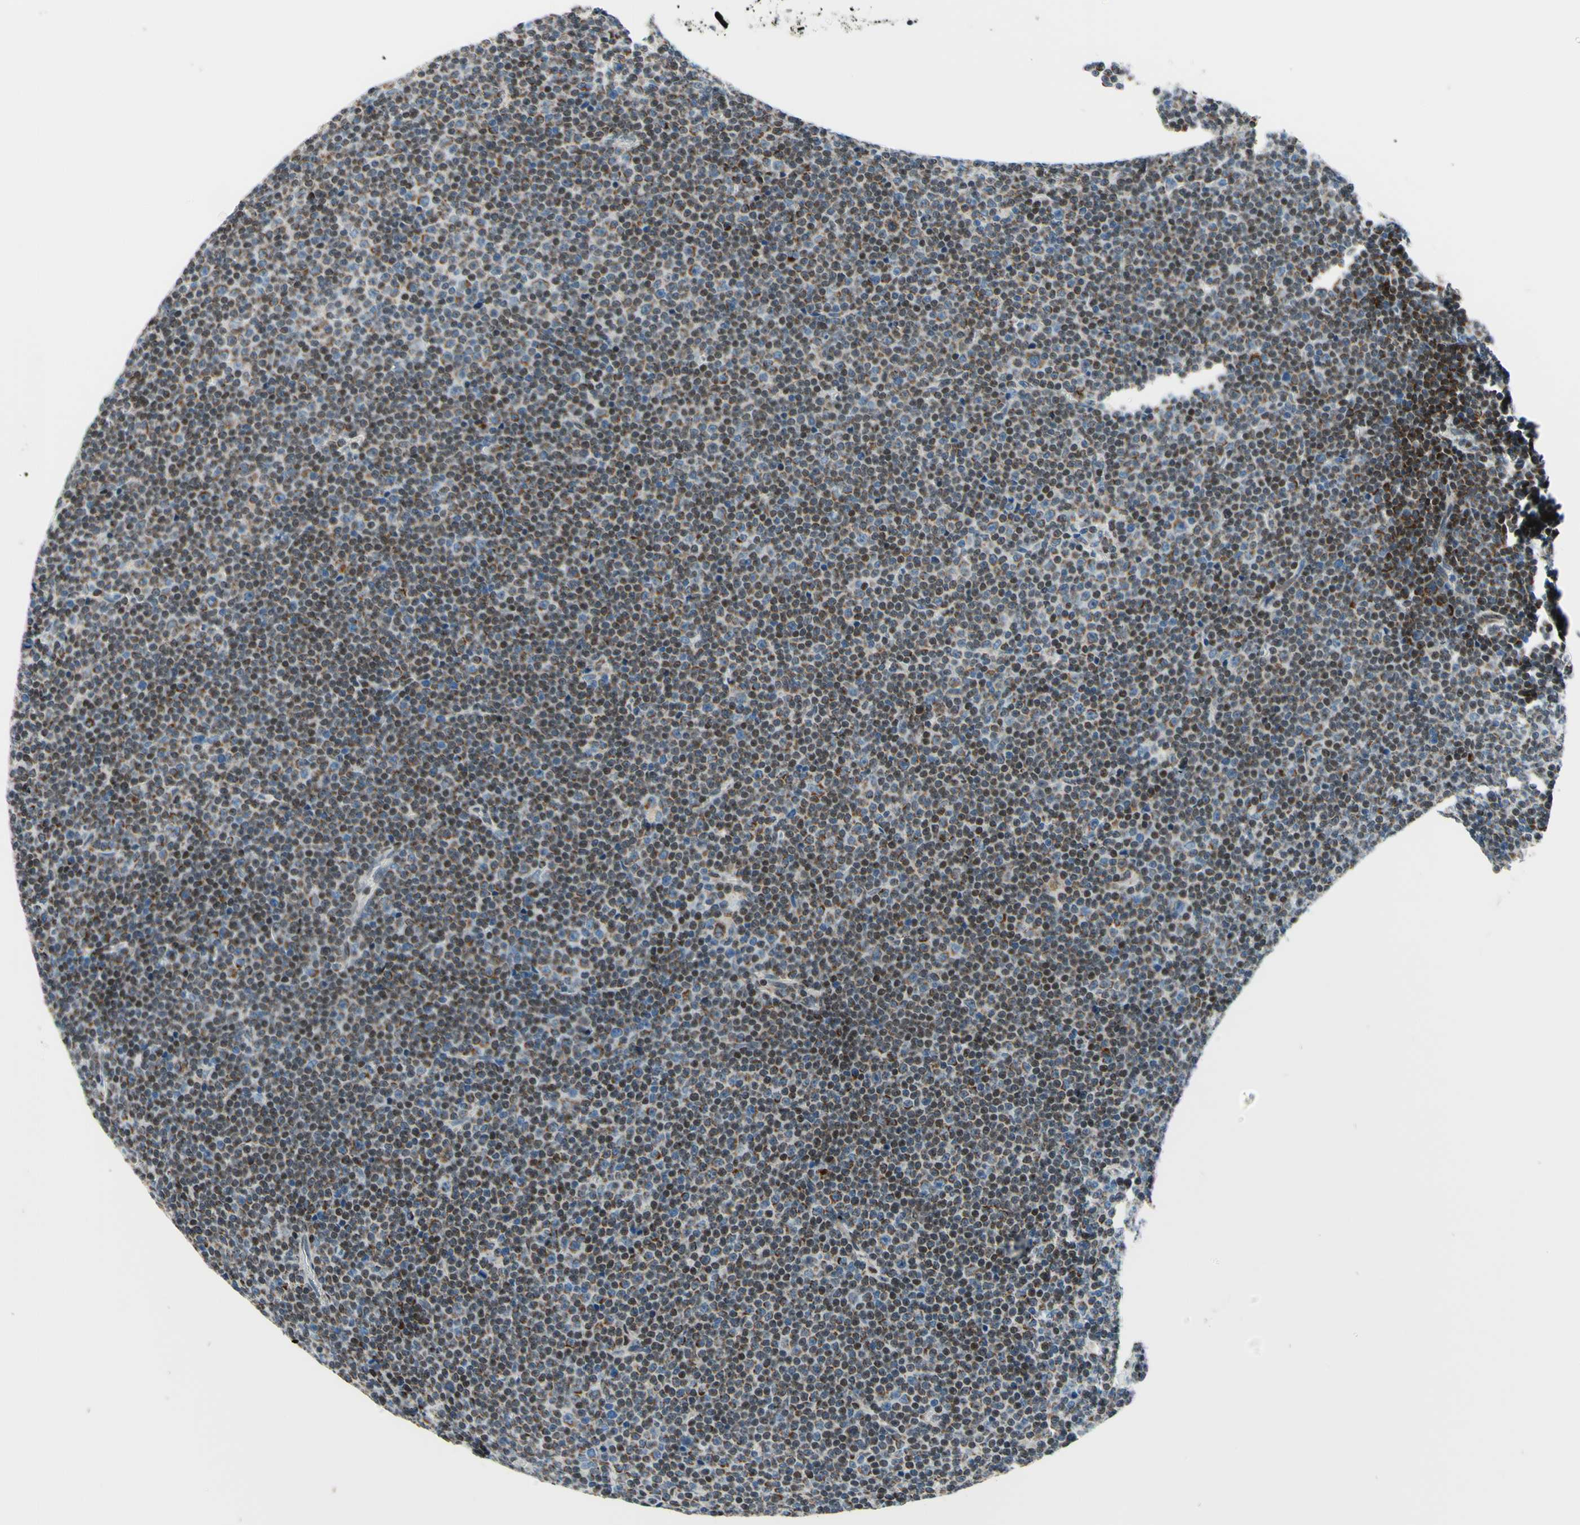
{"staining": {"intensity": "moderate", "quantity": "25%-75%", "location": "cytoplasmic/membranous,nuclear"}, "tissue": "lymphoma", "cell_type": "Tumor cells", "image_type": "cancer", "snomed": [{"axis": "morphology", "description": "Malignant lymphoma, non-Hodgkin's type, Low grade"}, {"axis": "topography", "description": "Lymph node"}], "caption": "Immunohistochemical staining of lymphoma shows medium levels of moderate cytoplasmic/membranous and nuclear positivity in approximately 25%-75% of tumor cells.", "gene": "CBX7", "patient": {"sex": "female", "age": 67}}